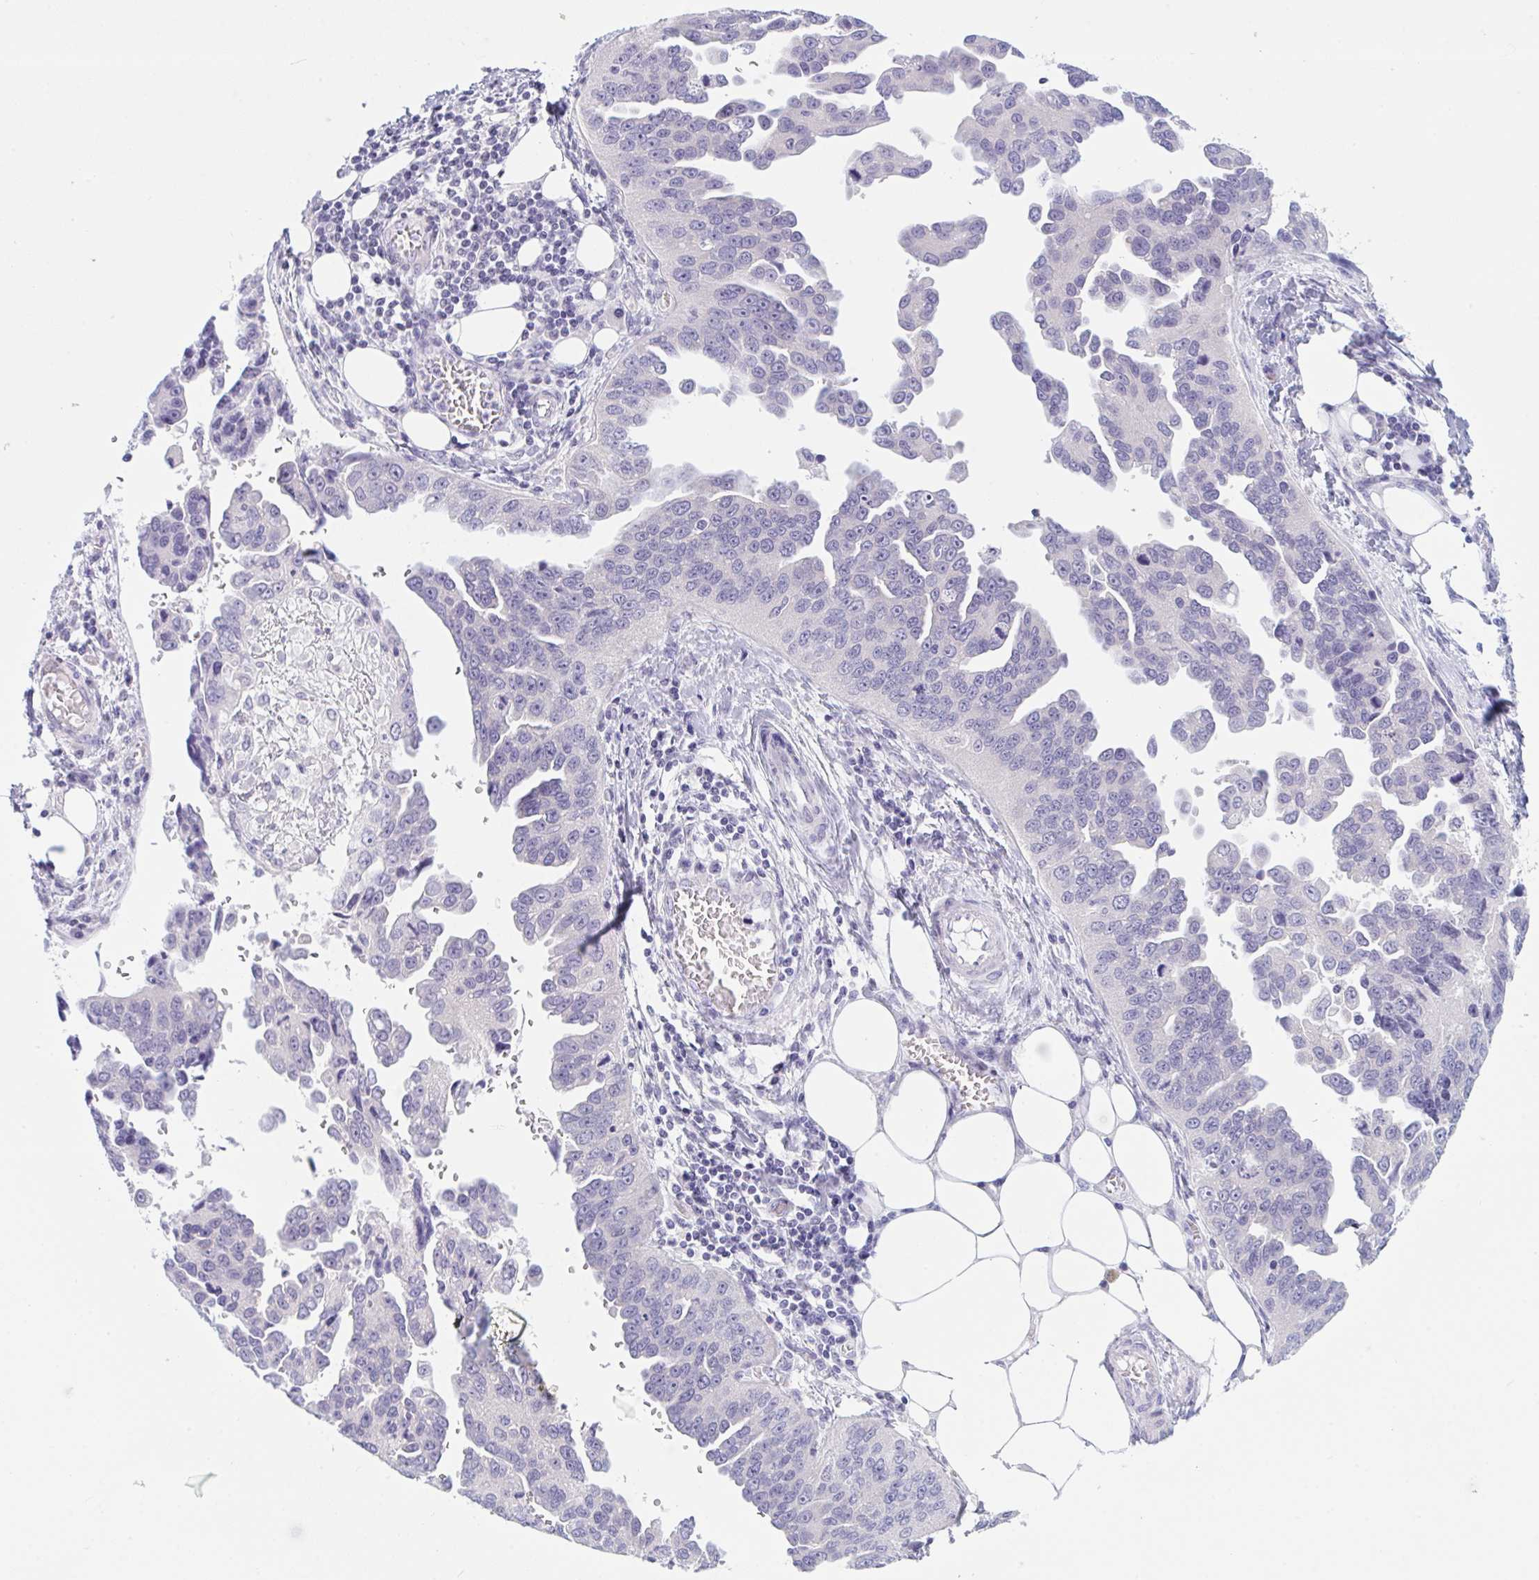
{"staining": {"intensity": "negative", "quantity": "none", "location": "none"}, "tissue": "ovarian cancer", "cell_type": "Tumor cells", "image_type": "cancer", "snomed": [{"axis": "morphology", "description": "Cystadenocarcinoma, serous, NOS"}, {"axis": "topography", "description": "Ovary"}], "caption": "The photomicrograph demonstrates no staining of tumor cells in ovarian cancer (serous cystadenocarcinoma).", "gene": "NAA30", "patient": {"sex": "female", "age": 75}}